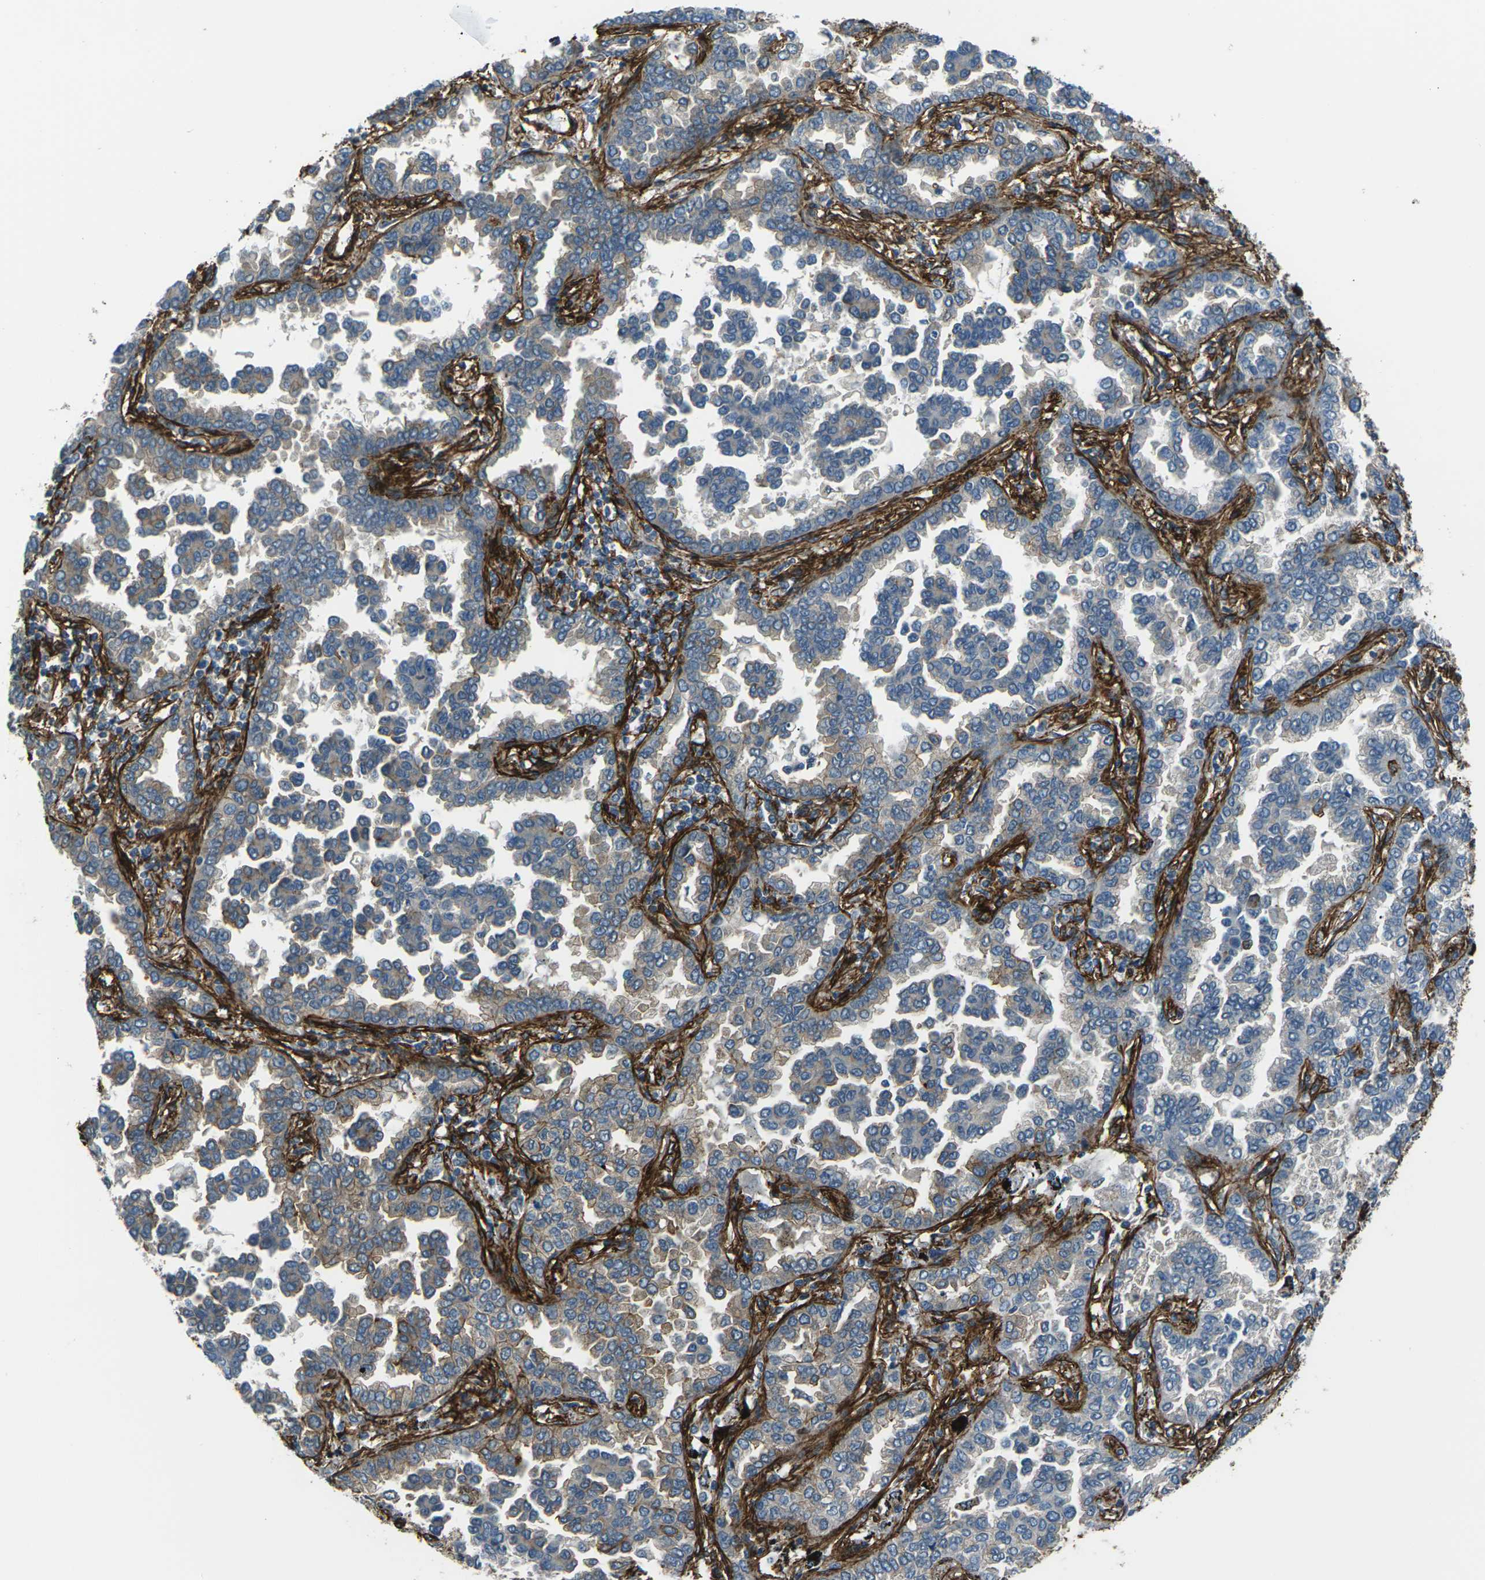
{"staining": {"intensity": "weak", "quantity": "<25%", "location": "cytoplasmic/membranous"}, "tissue": "lung cancer", "cell_type": "Tumor cells", "image_type": "cancer", "snomed": [{"axis": "morphology", "description": "Normal tissue, NOS"}, {"axis": "morphology", "description": "Adenocarcinoma, NOS"}, {"axis": "topography", "description": "Lung"}], "caption": "Human adenocarcinoma (lung) stained for a protein using IHC exhibits no expression in tumor cells.", "gene": "GRAMD1C", "patient": {"sex": "male", "age": 59}}